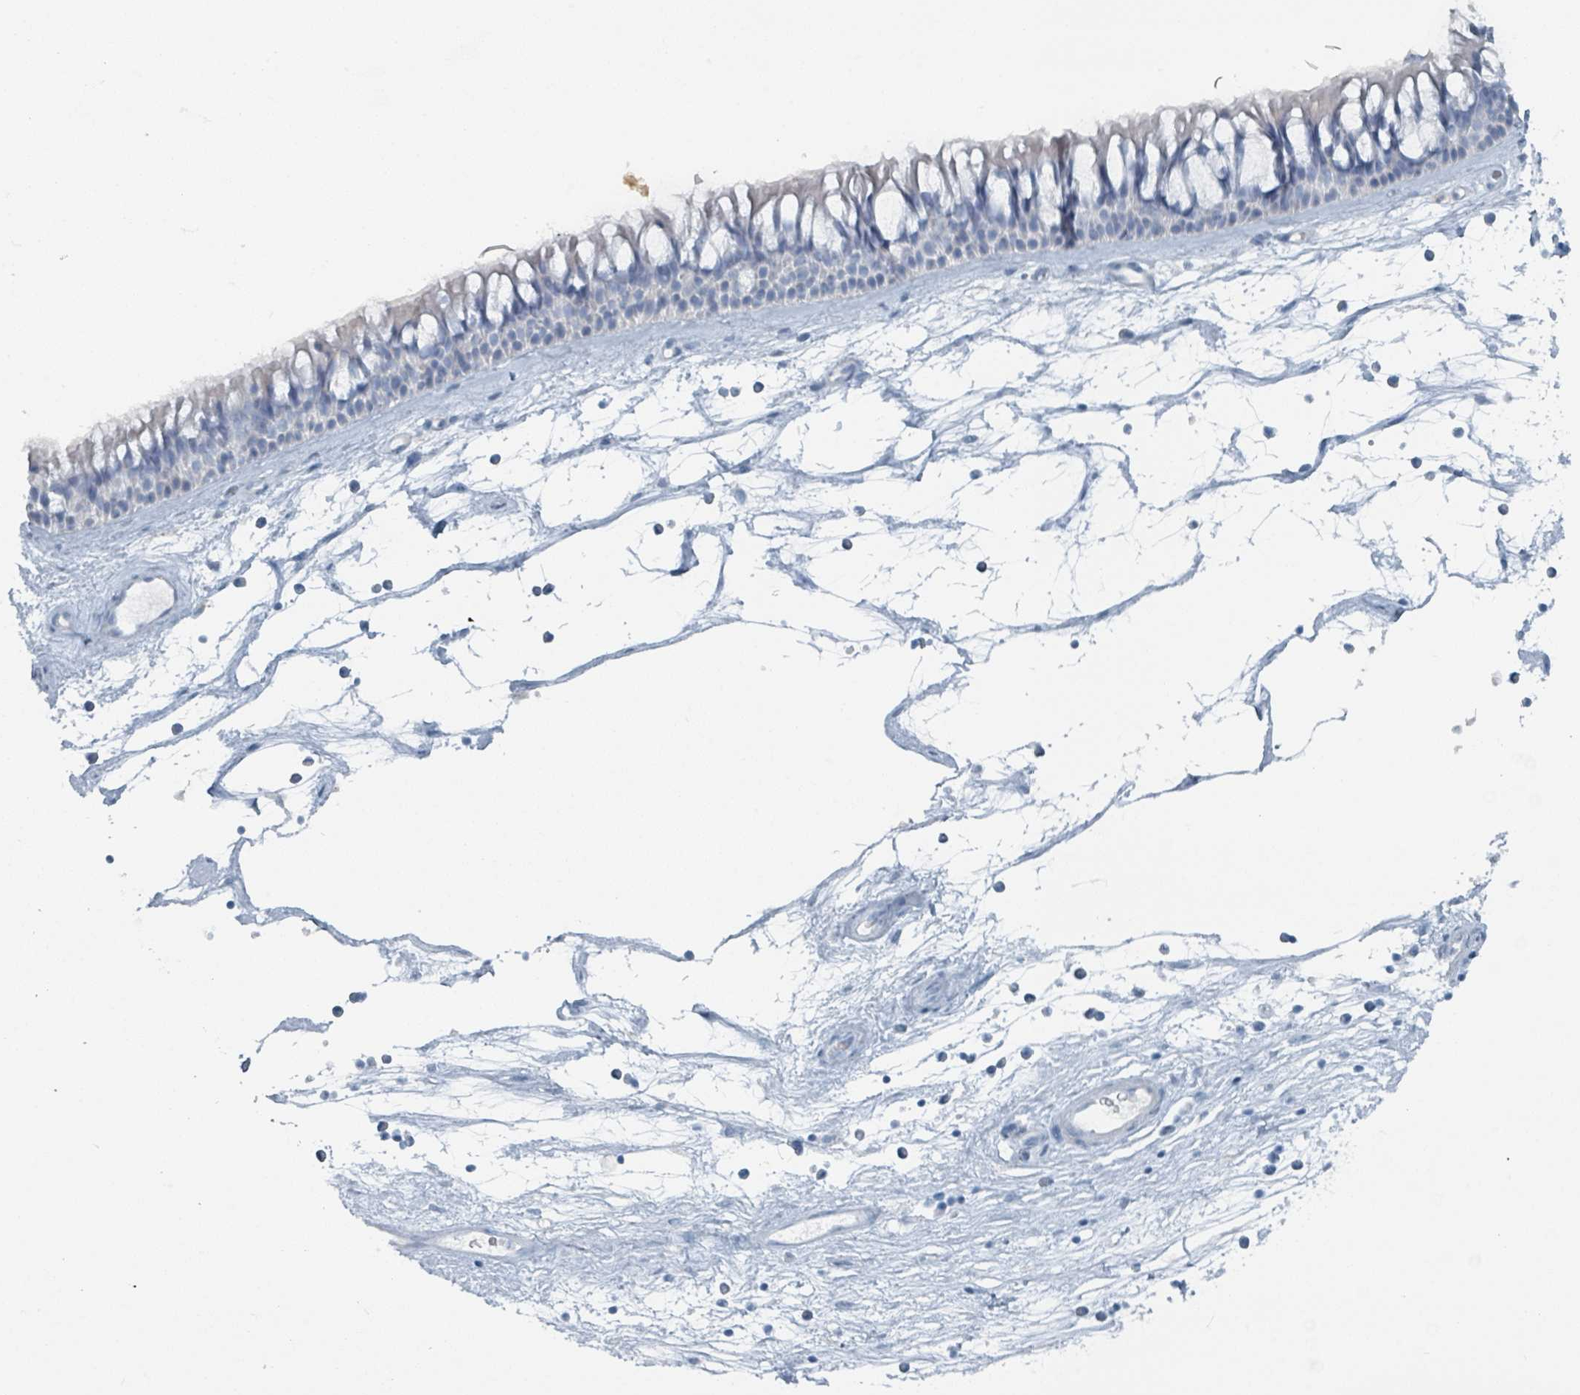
{"staining": {"intensity": "negative", "quantity": "none", "location": "none"}, "tissue": "nasopharynx", "cell_type": "Respiratory epithelial cells", "image_type": "normal", "snomed": [{"axis": "morphology", "description": "Normal tissue, NOS"}, {"axis": "topography", "description": "Nasopharynx"}], "caption": "The image exhibits no significant staining in respiratory epithelial cells of nasopharynx.", "gene": "GAMT", "patient": {"sex": "male", "age": 64}}